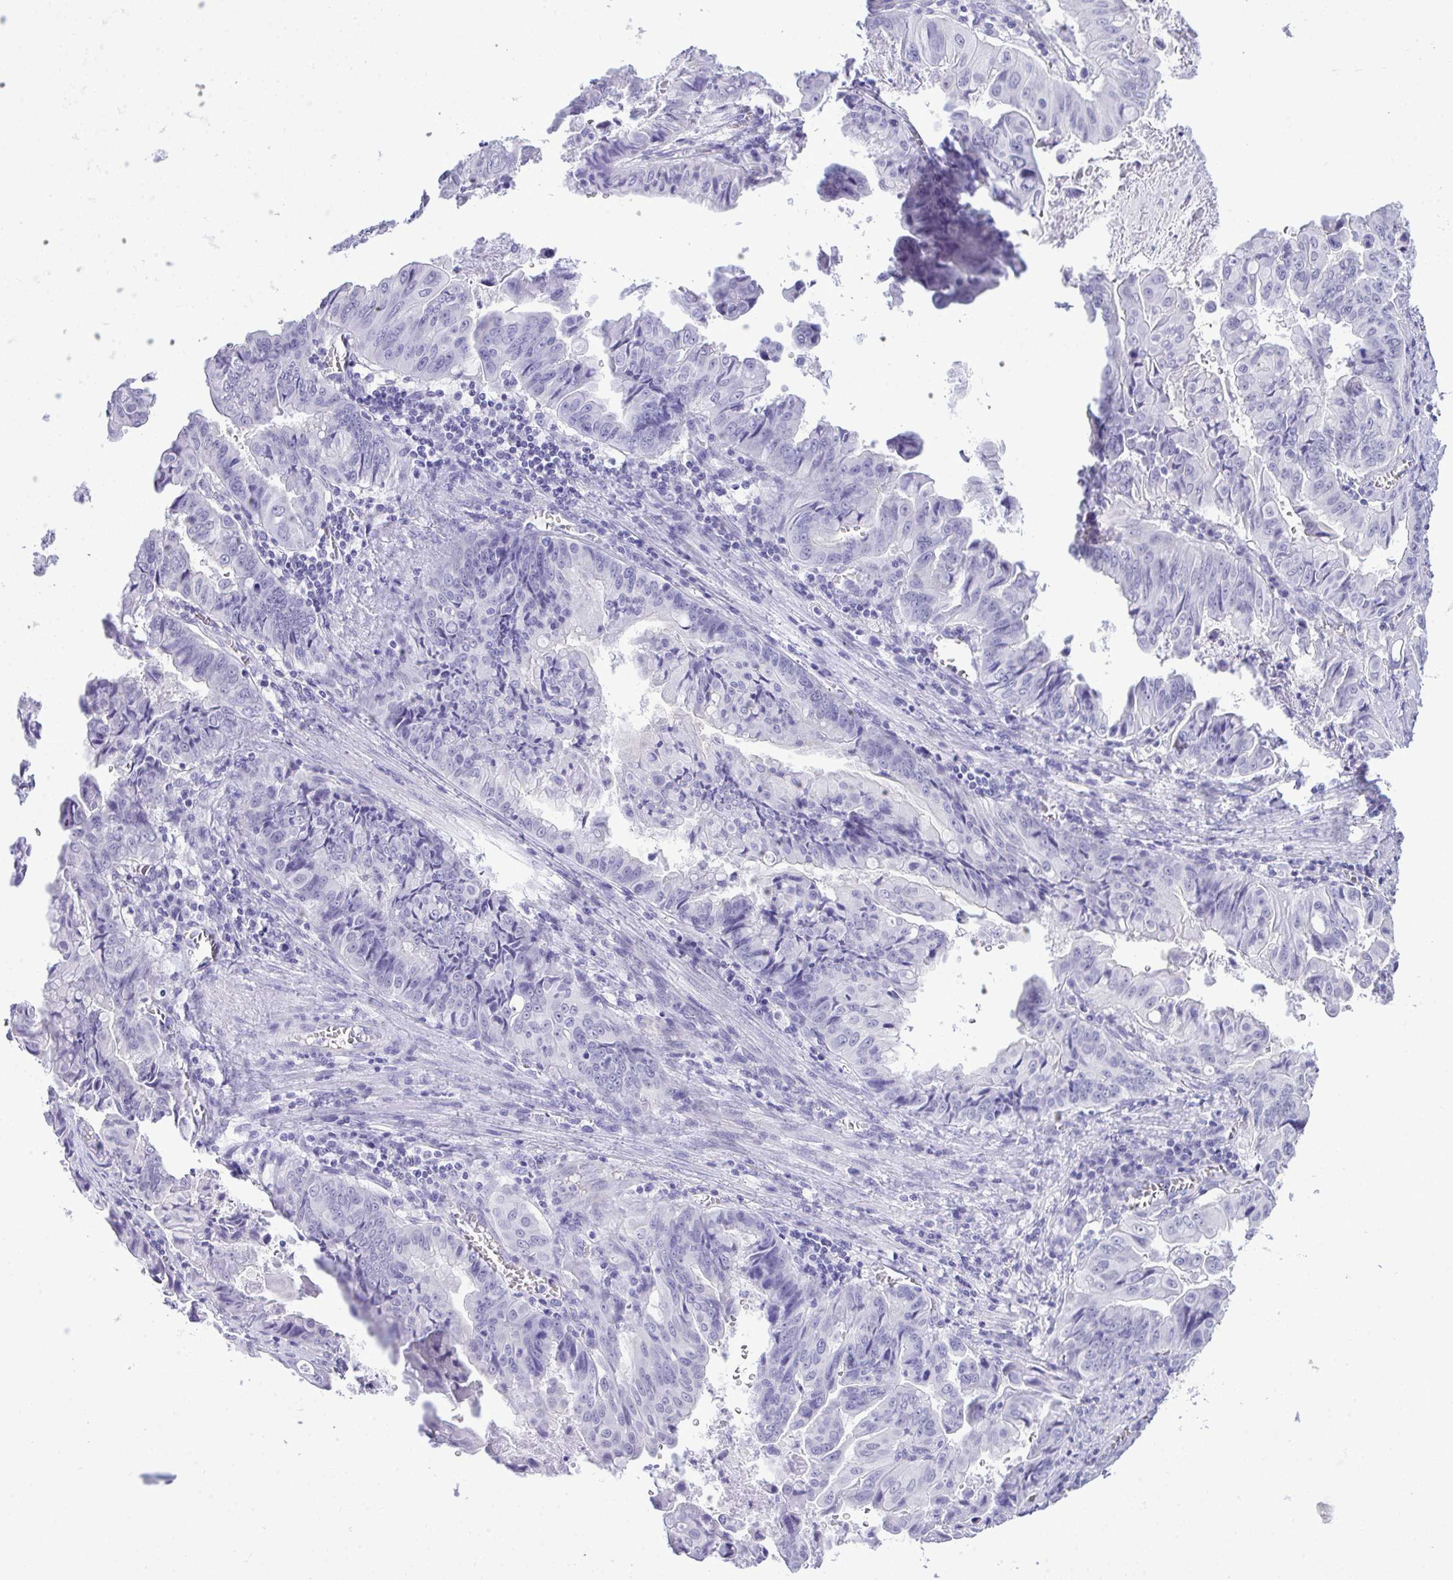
{"staining": {"intensity": "negative", "quantity": "none", "location": "none"}, "tissue": "stomach cancer", "cell_type": "Tumor cells", "image_type": "cancer", "snomed": [{"axis": "morphology", "description": "Adenocarcinoma, NOS"}, {"axis": "topography", "description": "Stomach, upper"}], "caption": "There is no significant staining in tumor cells of stomach adenocarcinoma.", "gene": "PRM2", "patient": {"sex": "male", "age": 80}}